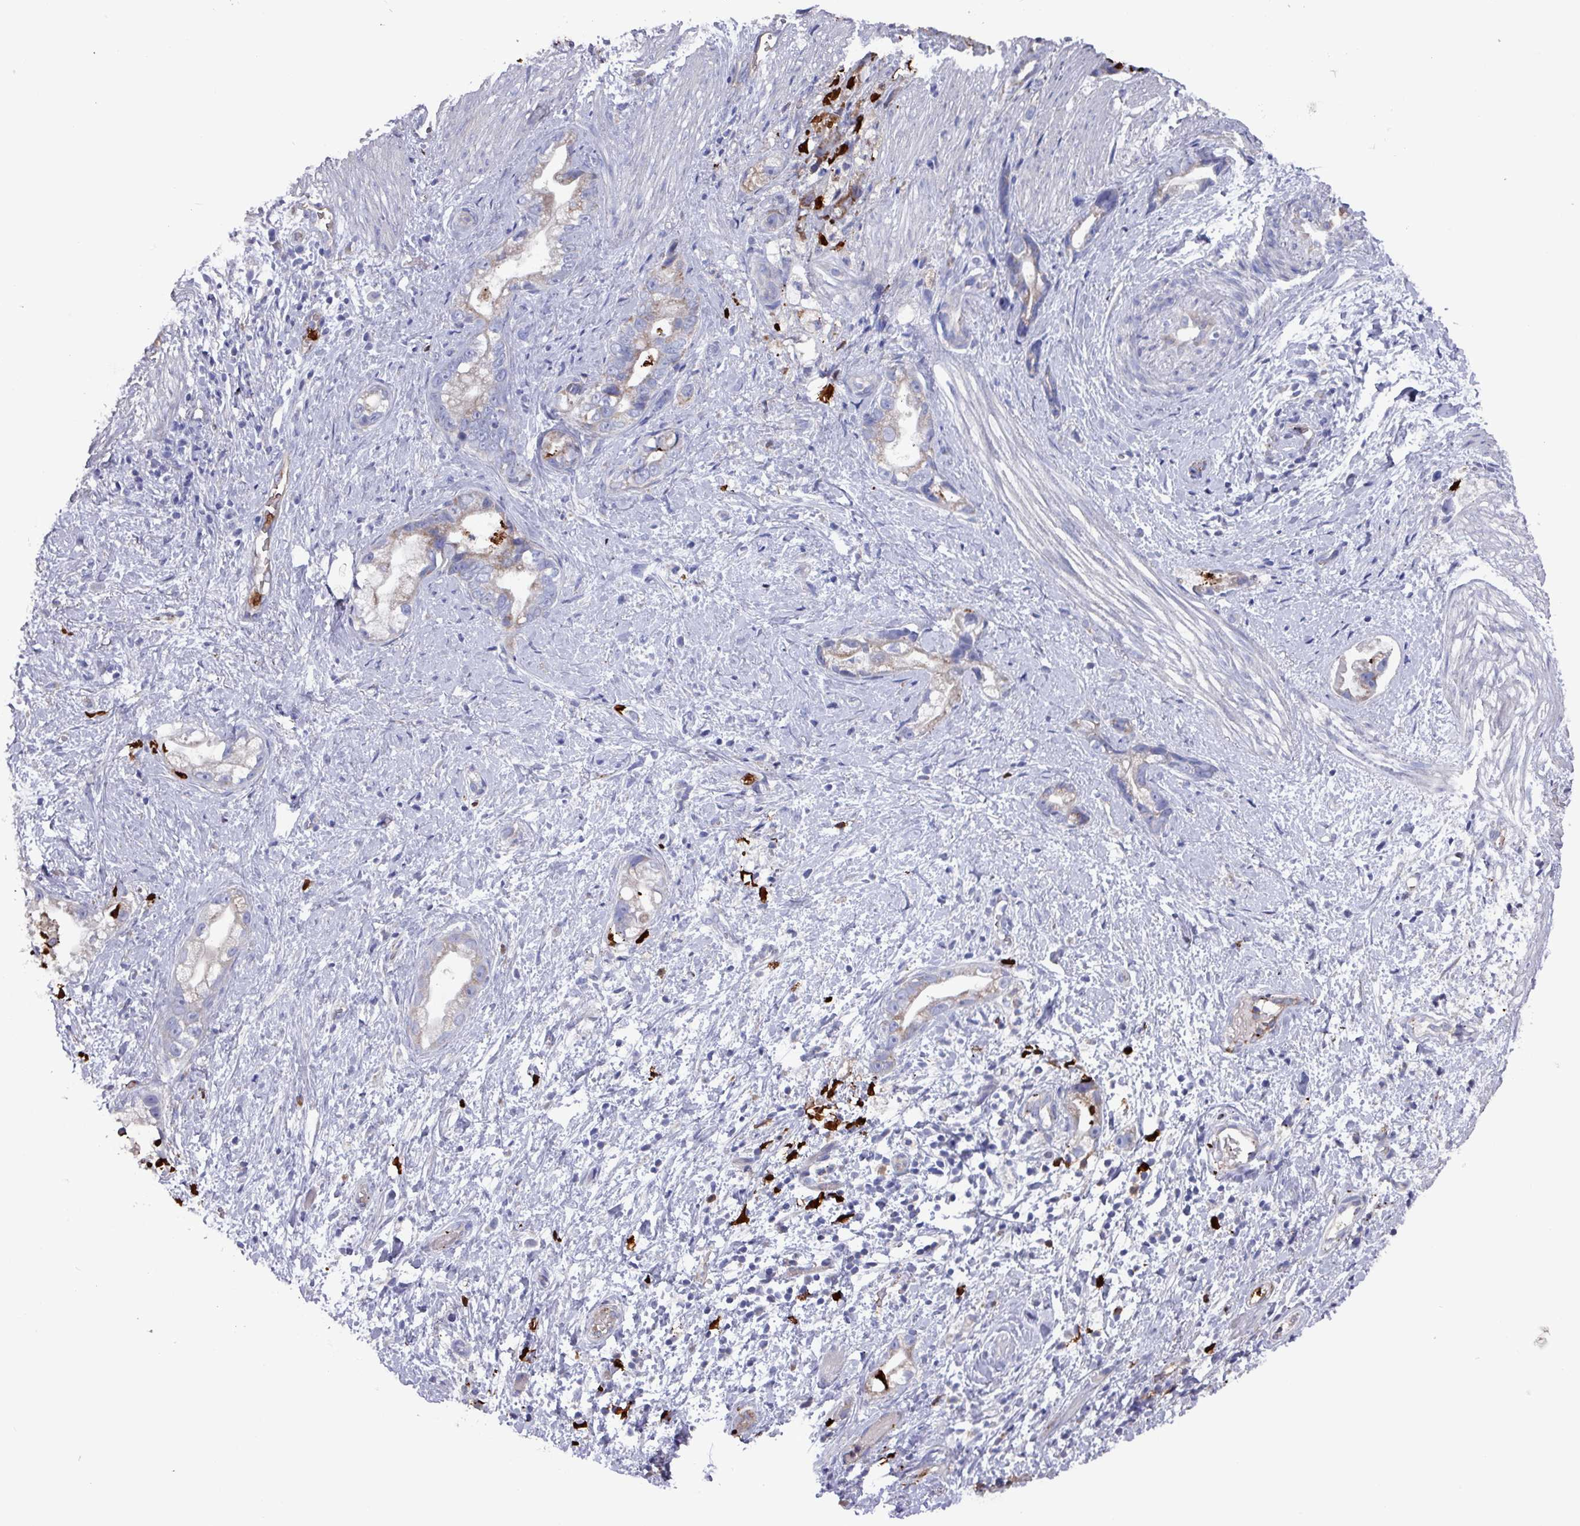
{"staining": {"intensity": "weak", "quantity": "25%-75%", "location": "cytoplasmic/membranous"}, "tissue": "stomach cancer", "cell_type": "Tumor cells", "image_type": "cancer", "snomed": [{"axis": "morphology", "description": "Adenocarcinoma, NOS"}, {"axis": "topography", "description": "Stomach"}], "caption": "A brown stain shows weak cytoplasmic/membranous staining of a protein in human stomach adenocarcinoma tumor cells.", "gene": "UQCC2", "patient": {"sex": "male", "age": 55}}